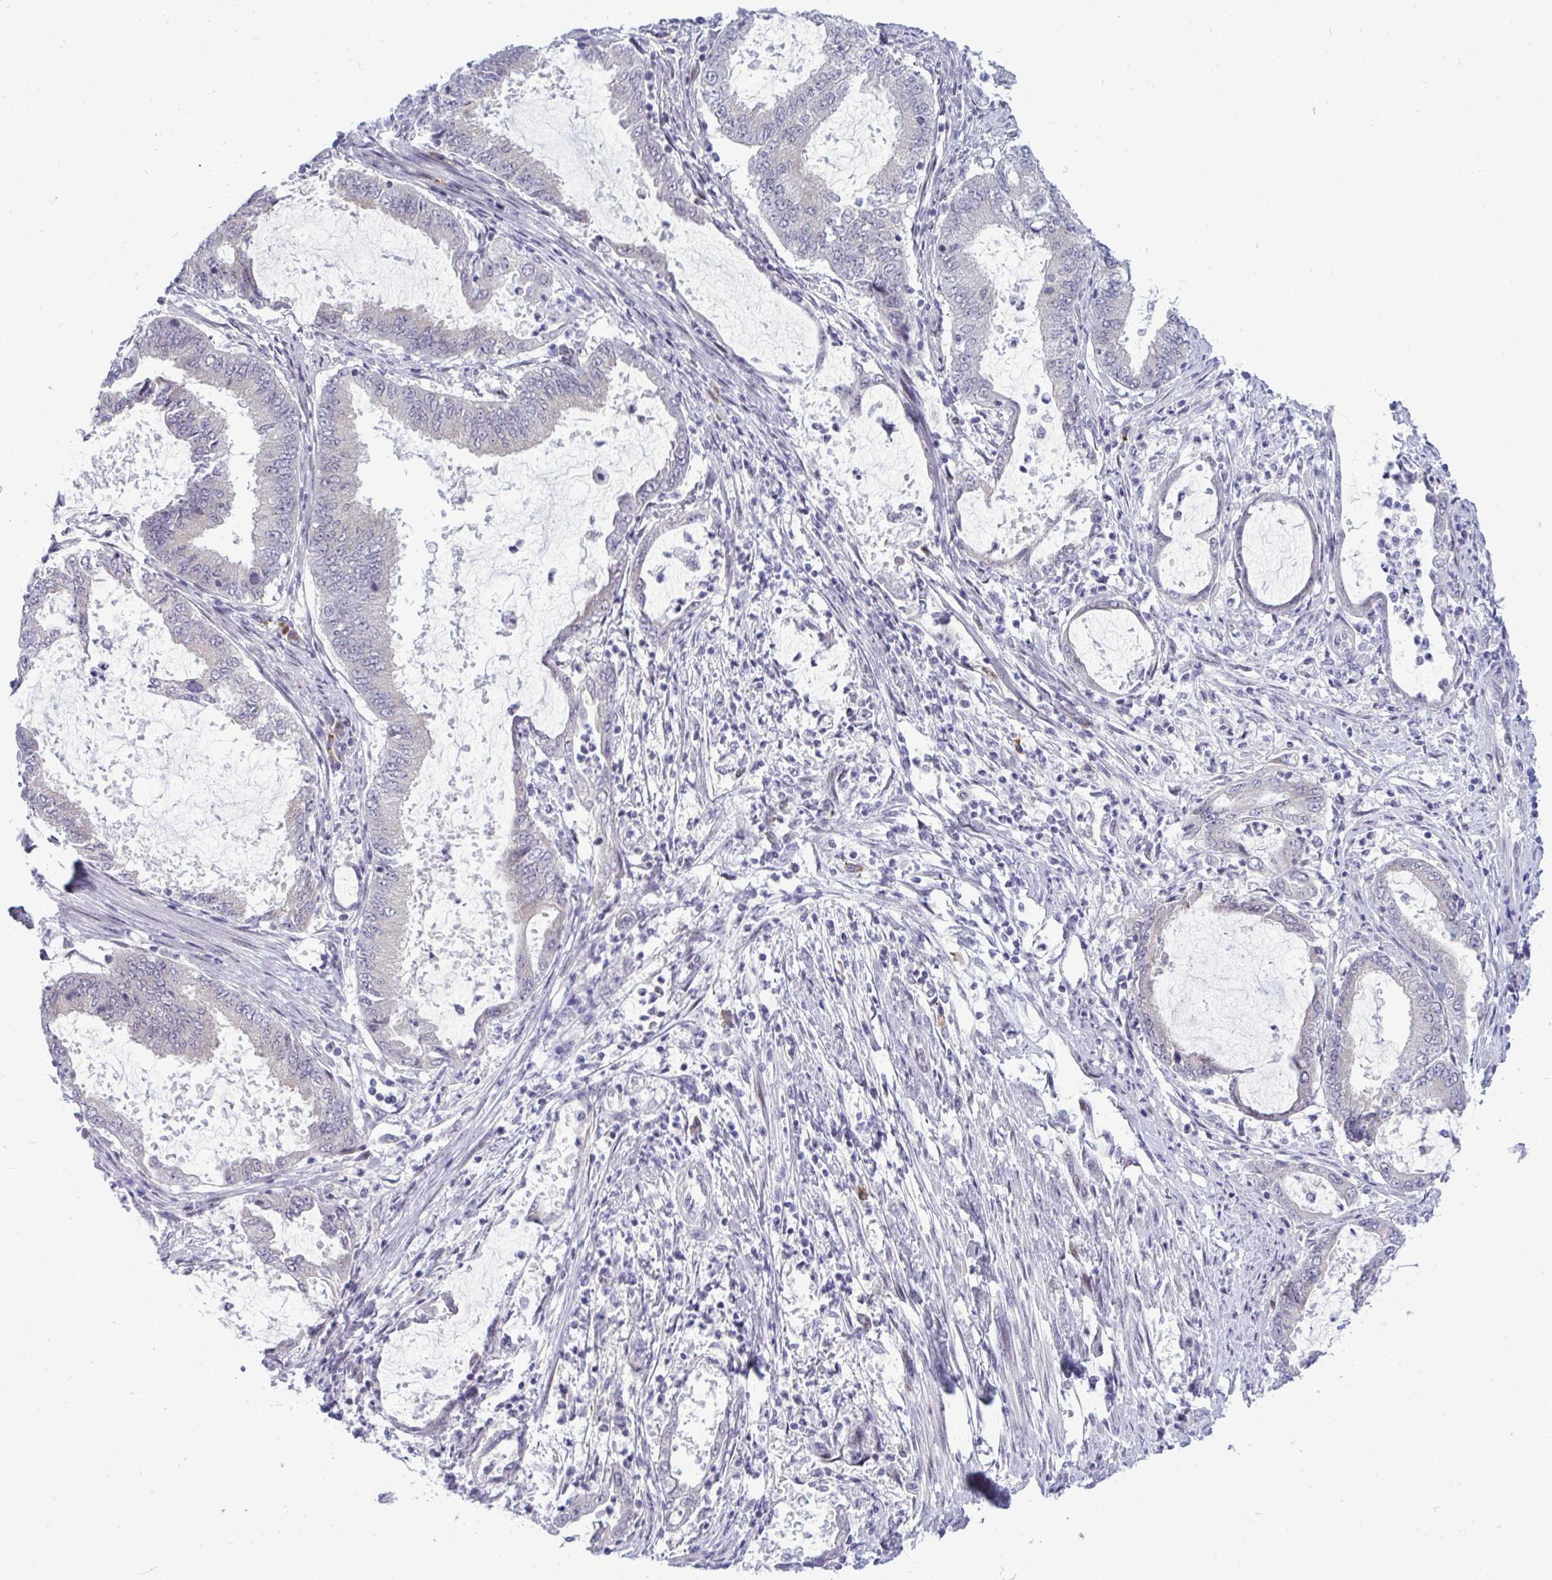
{"staining": {"intensity": "negative", "quantity": "none", "location": "none"}, "tissue": "endometrial cancer", "cell_type": "Tumor cells", "image_type": "cancer", "snomed": [{"axis": "morphology", "description": "Adenocarcinoma, NOS"}, {"axis": "topography", "description": "Endometrium"}], "caption": "IHC of human endometrial adenocarcinoma displays no positivity in tumor cells. (IHC, brightfield microscopy, high magnification).", "gene": "TAB1", "patient": {"sex": "female", "age": 51}}